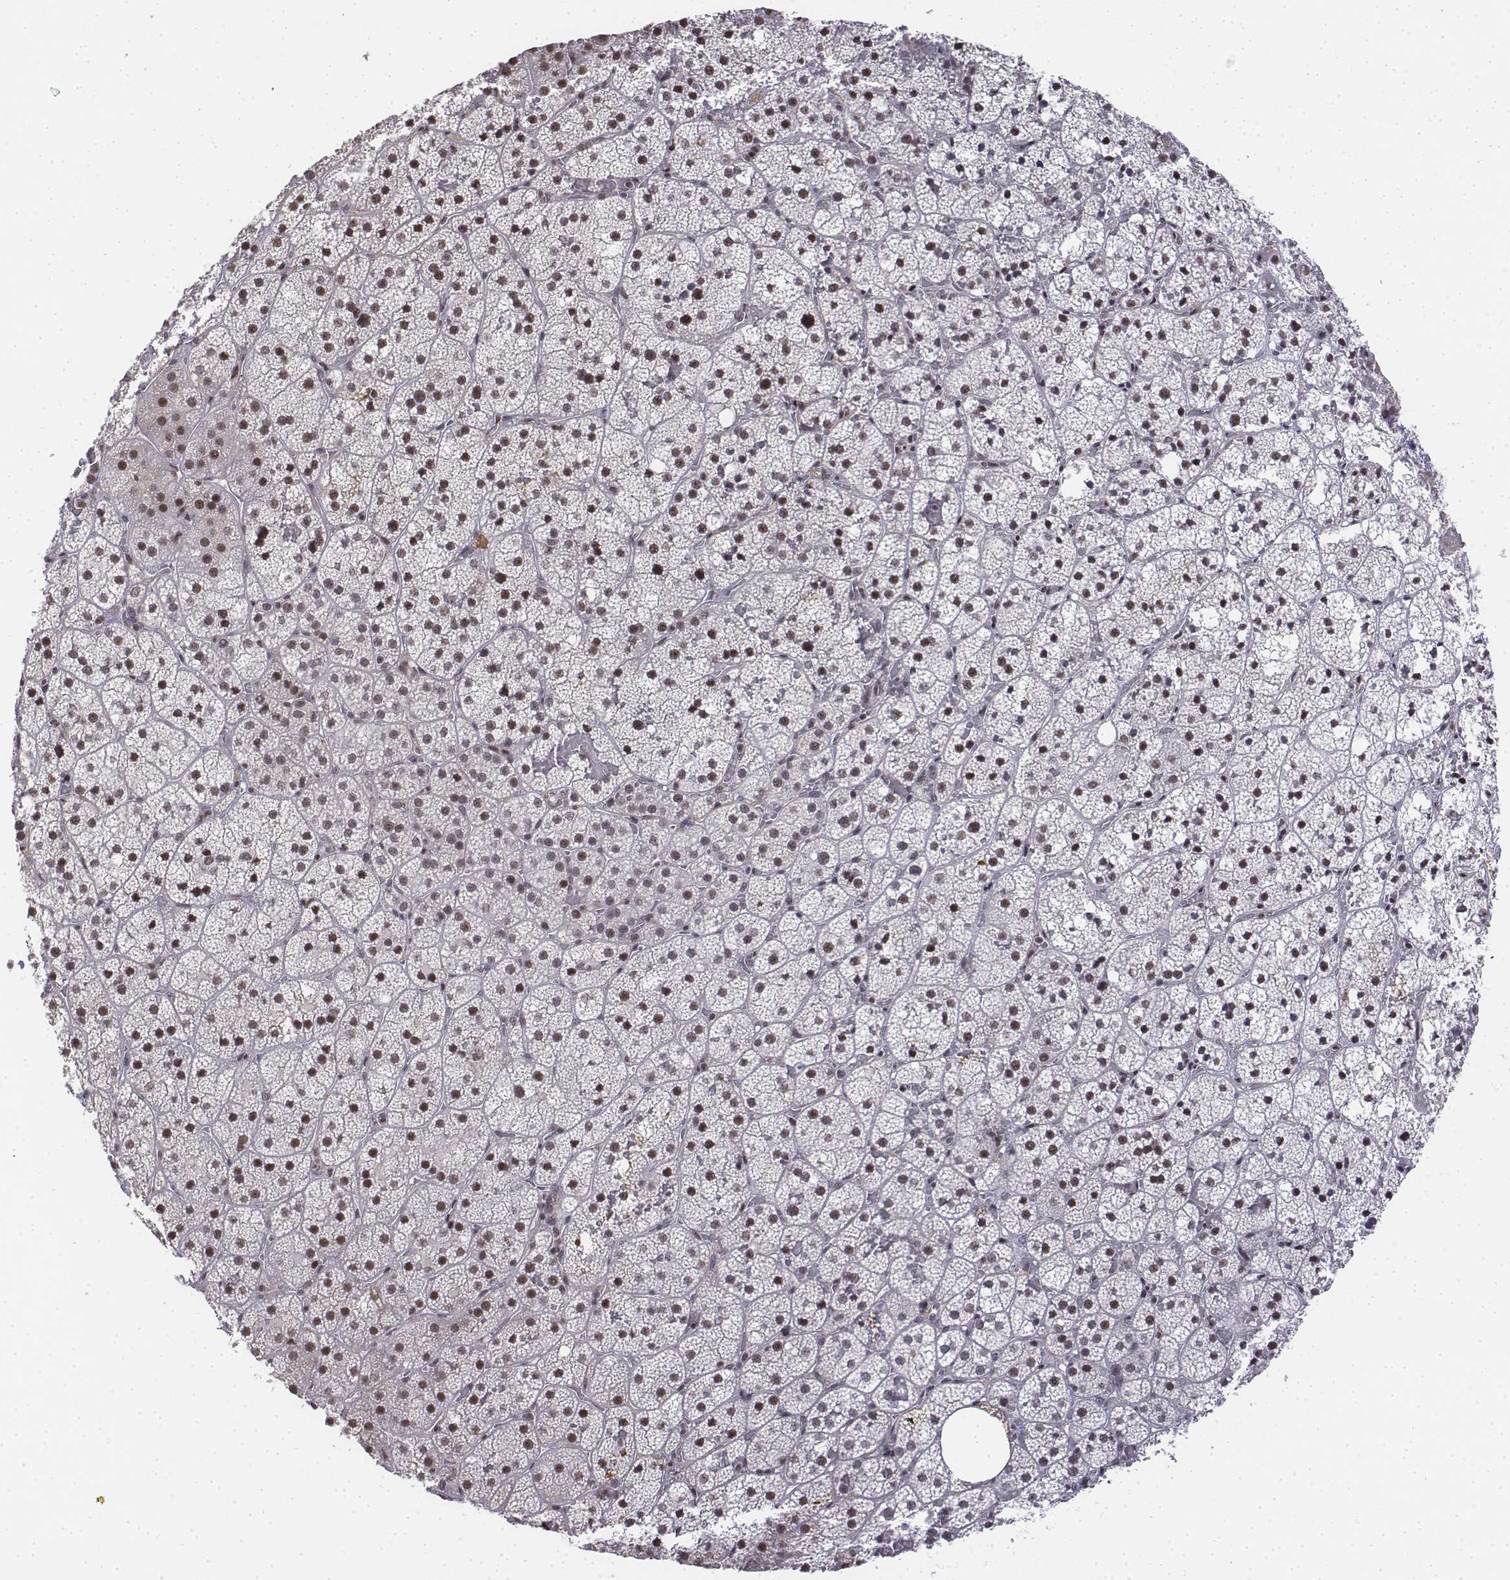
{"staining": {"intensity": "moderate", "quantity": ">75%", "location": "nuclear"}, "tissue": "adrenal gland", "cell_type": "Glandular cells", "image_type": "normal", "snomed": [{"axis": "morphology", "description": "Normal tissue, NOS"}, {"axis": "topography", "description": "Adrenal gland"}], "caption": "About >75% of glandular cells in normal human adrenal gland display moderate nuclear protein expression as visualized by brown immunohistochemical staining.", "gene": "SETD1A", "patient": {"sex": "male", "age": 53}}